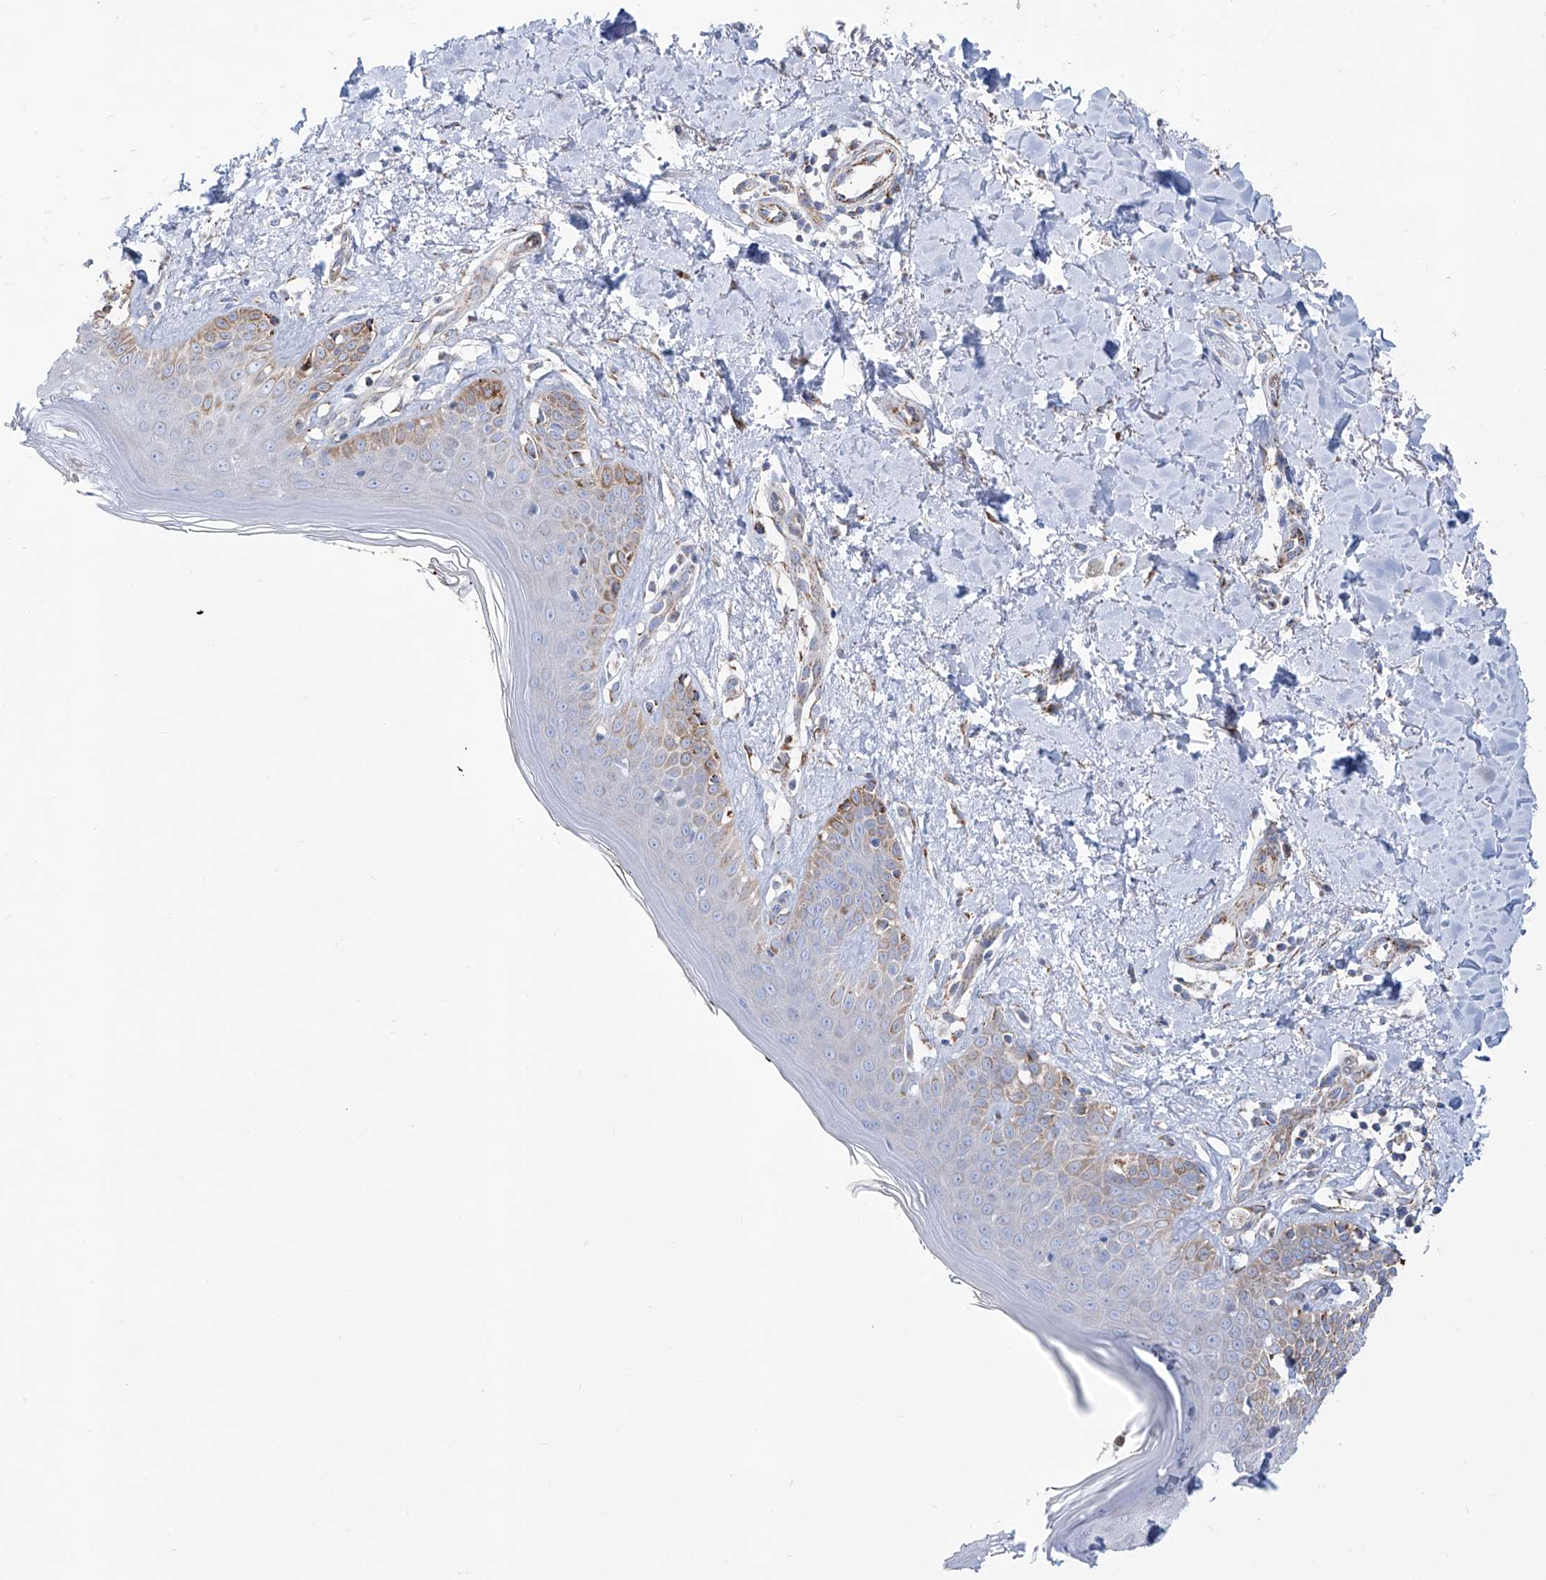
{"staining": {"intensity": "moderate", "quantity": ">75%", "location": "cytoplasmic/membranous"}, "tissue": "skin", "cell_type": "Fibroblasts", "image_type": "normal", "snomed": [{"axis": "morphology", "description": "Normal tissue, NOS"}, {"axis": "topography", "description": "Skin"}], "caption": "Immunohistochemical staining of unremarkable skin displays moderate cytoplasmic/membranous protein expression in approximately >75% of fibroblasts. Nuclei are stained in blue.", "gene": "ALDH6A1", "patient": {"sex": "female", "age": 64}}